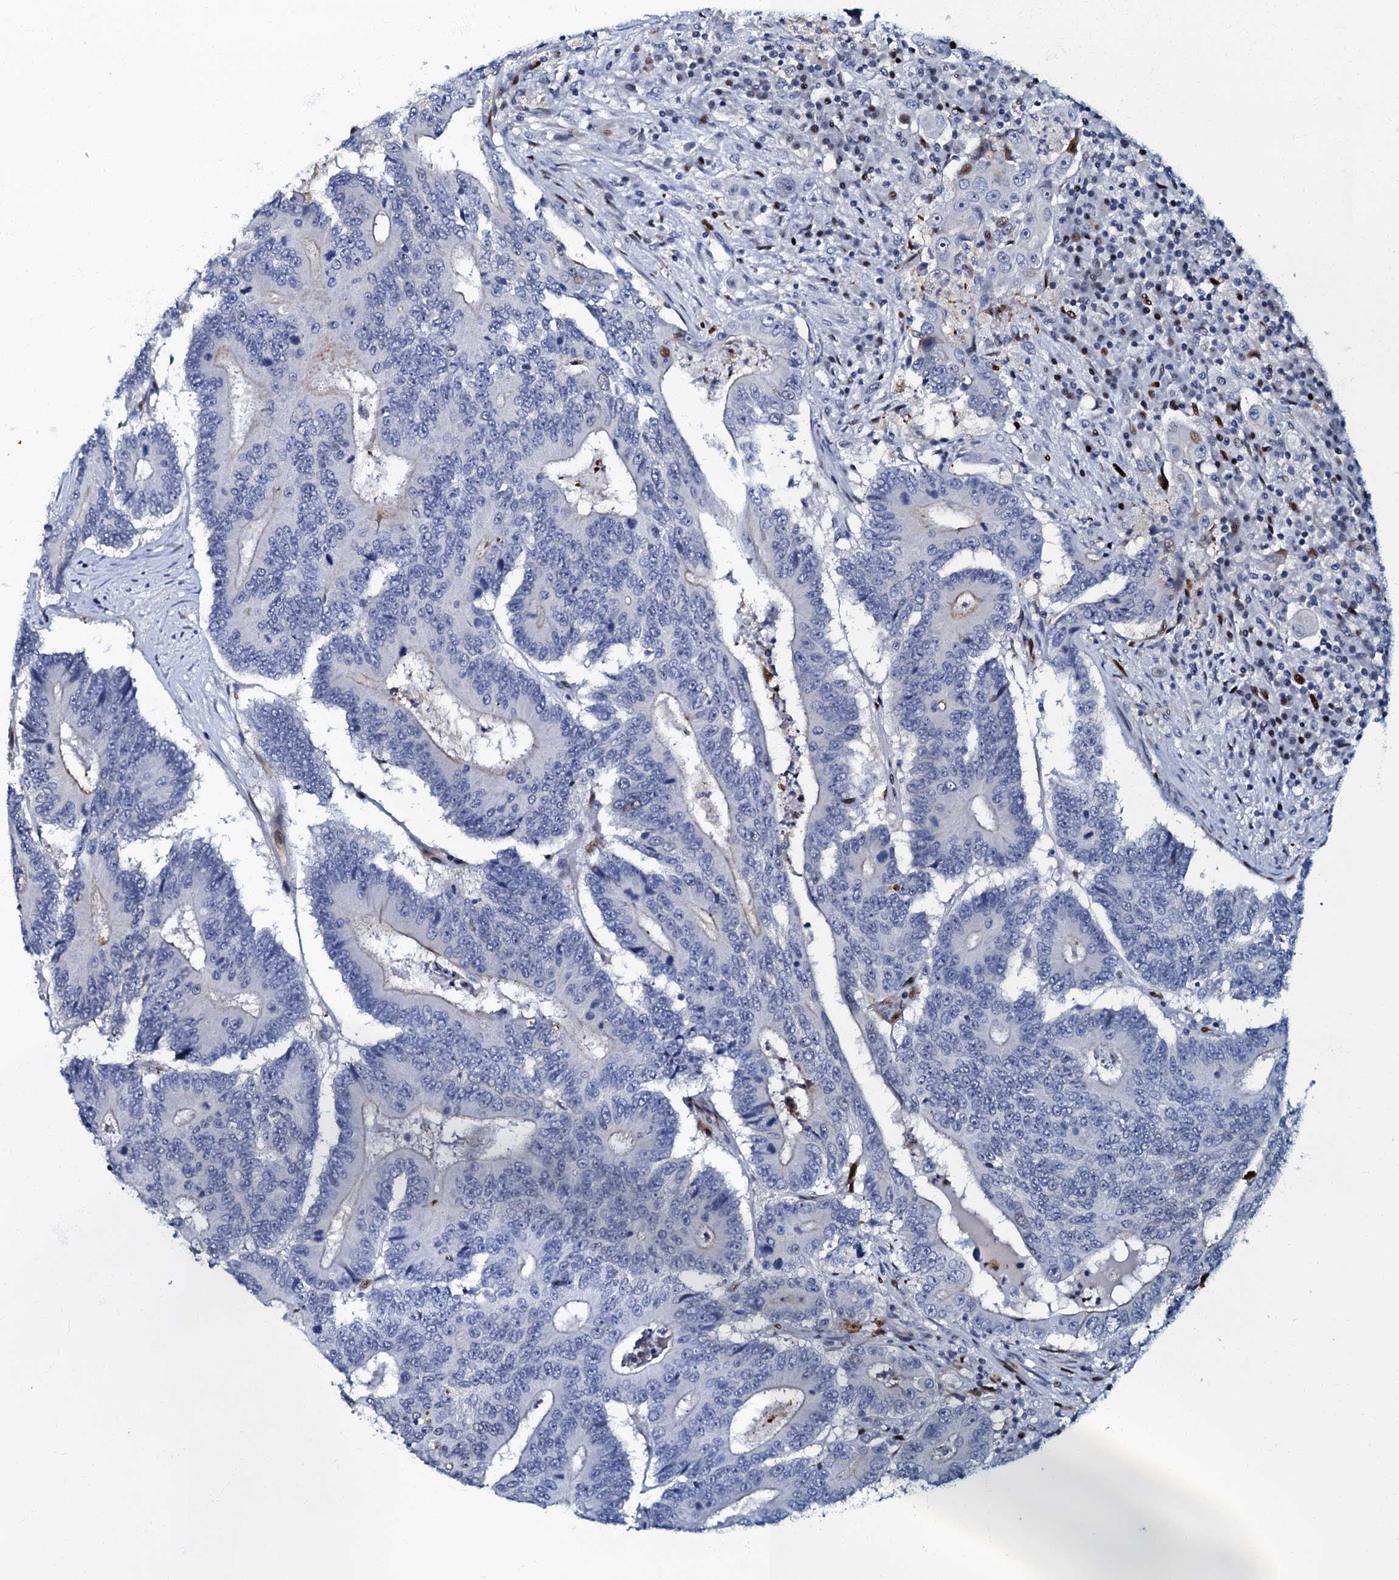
{"staining": {"intensity": "negative", "quantity": "none", "location": "none"}, "tissue": "colorectal cancer", "cell_type": "Tumor cells", "image_type": "cancer", "snomed": [{"axis": "morphology", "description": "Adenocarcinoma, NOS"}, {"axis": "topography", "description": "Colon"}], "caption": "Tumor cells are negative for brown protein staining in colorectal cancer.", "gene": "MFSD5", "patient": {"sex": "male", "age": 83}}